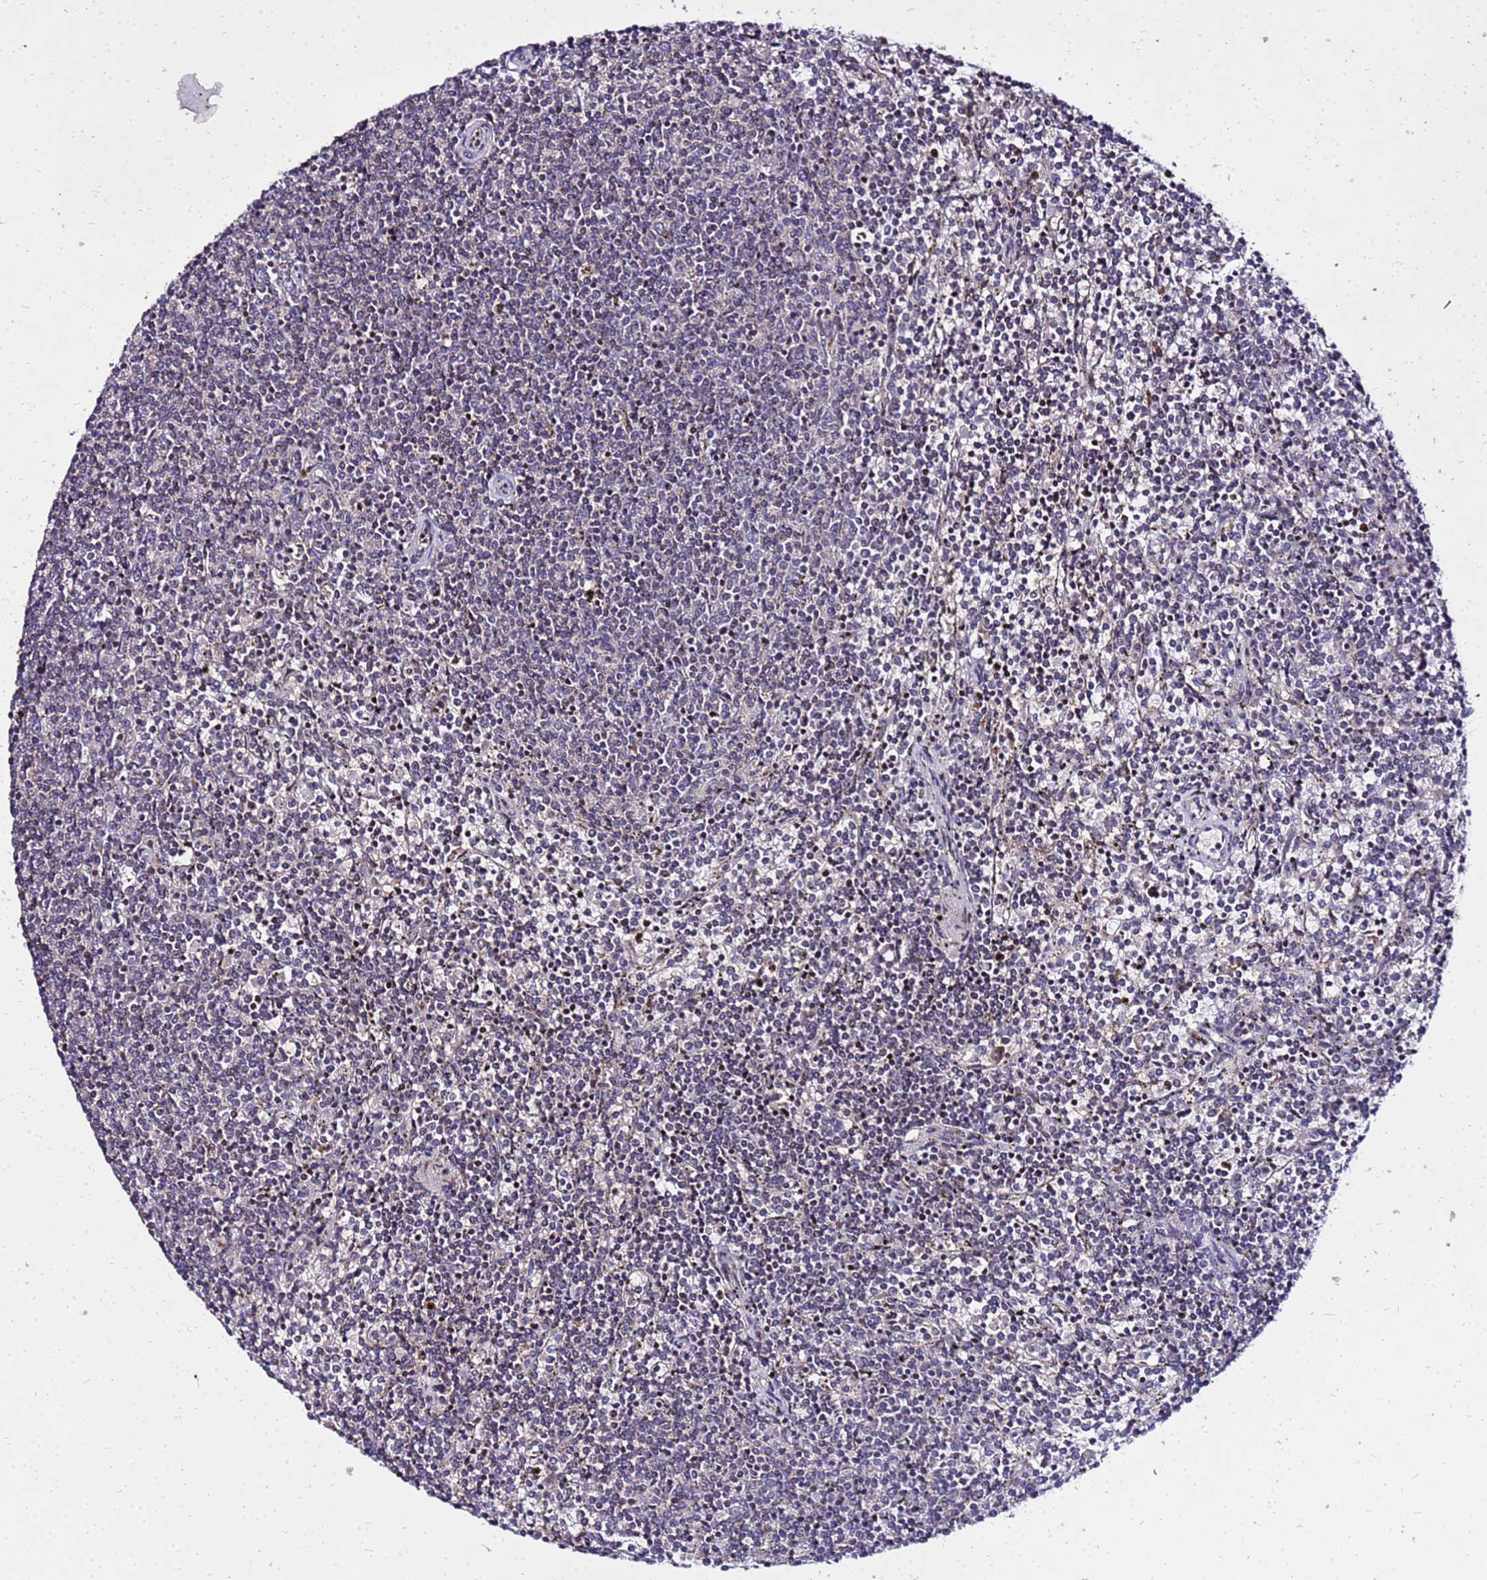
{"staining": {"intensity": "negative", "quantity": "none", "location": "none"}, "tissue": "lymphoma", "cell_type": "Tumor cells", "image_type": "cancer", "snomed": [{"axis": "morphology", "description": "Malignant lymphoma, non-Hodgkin's type, Low grade"}, {"axis": "topography", "description": "Spleen"}], "caption": "An IHC histopathology image of lymphoma is shown. There is no staining in tumor cells of lymphoma.", "gene": "COX14", "patient": {"sex": "female", "age": 50}}